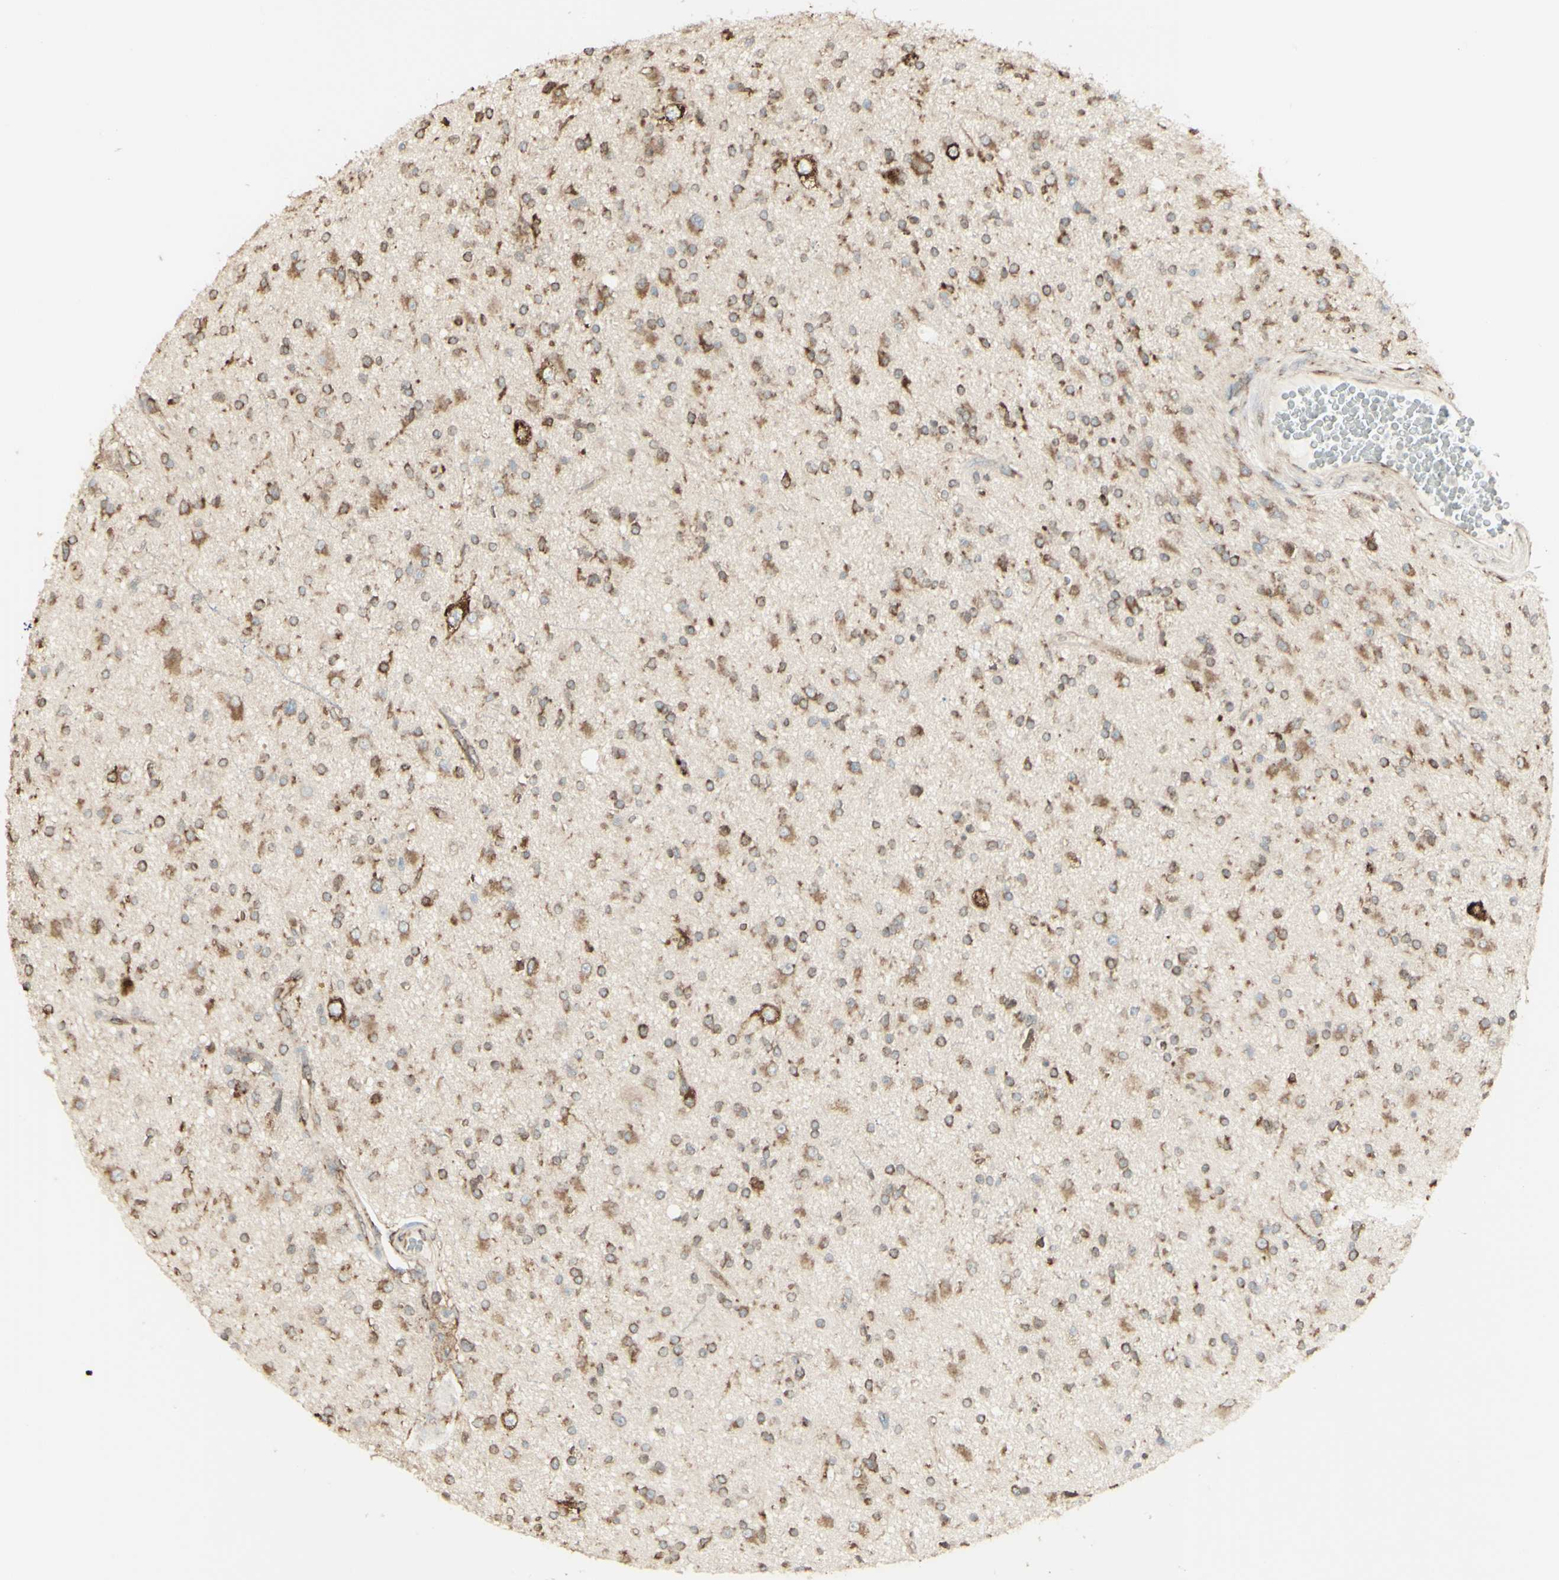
{"staining": {"intensity": "weak", "quantity": ">75%", "location": "cytoplasmic/membranous"}, "tissue": "glioma", "cell_type": "Tumor cells", "image_type": "cancer", "snomed": [{"axis": "morphology", "description": "Glioma, malignant, High grade"}, {"axis": "topography", "description": "Brain"}], "caption": "Brown immunohistochemical staining in human malignant high-grade glioma reveals weak cytoplasmic/membranous expression in about >75% of tumor cells. The staining is performed using DAB (3,3'-diaminobenzidine) brown chromogen to label protein expression. The nuclei are counter-stained blue using hematoxylin.", "gene": "EEF1B2", "patient": {"sex": "male", "age": 33}}